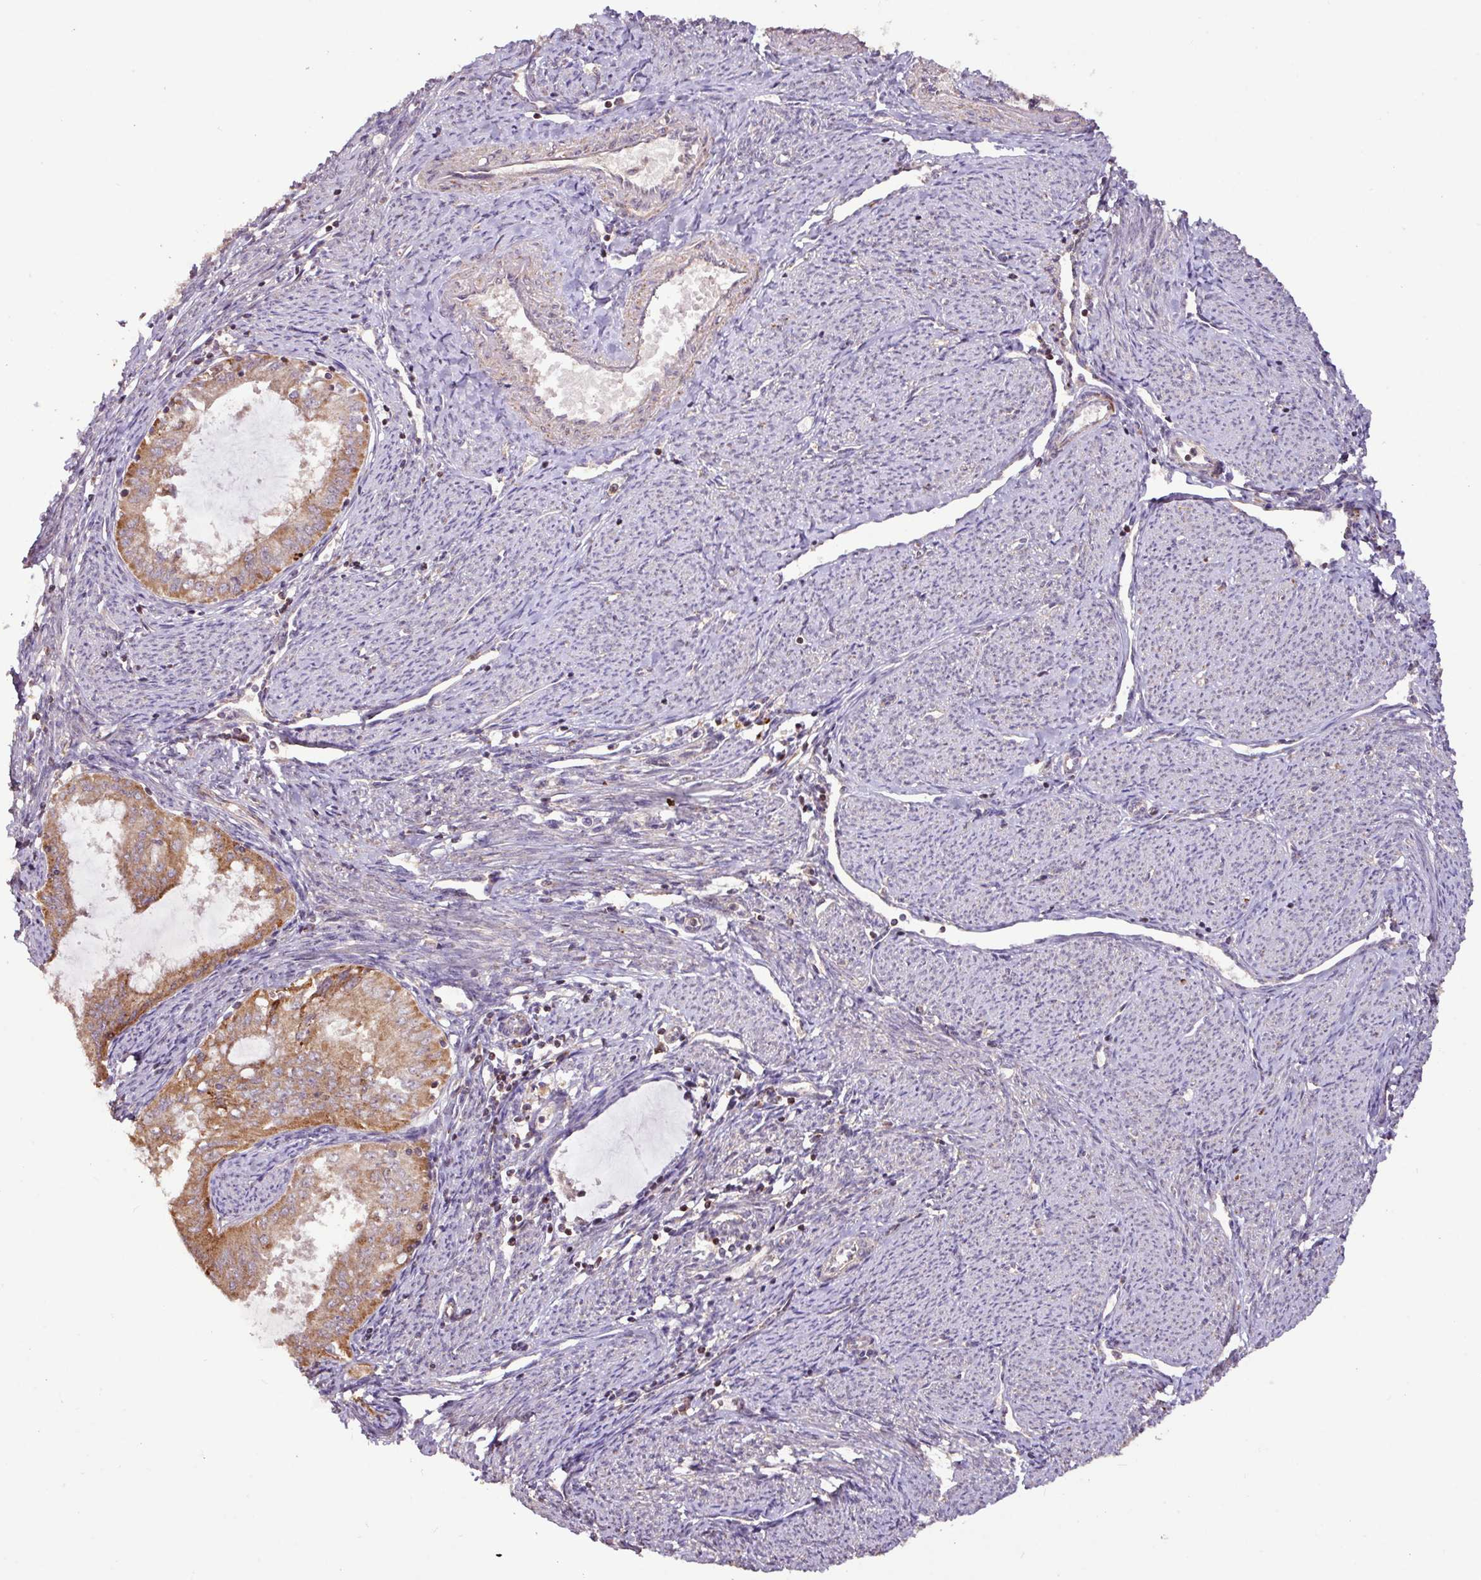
{"staining": {"intensity": "moderate", "quantity": ">75%", "location": "cytoplasmic/membranous"}, "tissue": "endometrial cancer", "cell_type": "Tumor cells", "image_type": "cancer", "snomed": [{"axis": "morphology", "description": "Adenocarcinoma, NOS"}, {"axis": "topography", "description": "Endometrium"}], "caption": "Immunohistochemical staining of human adenocarcinoma (endometrial) demonstrates medium levels of moderate cytoplasmic/membranous protein staining in about >75% of tumor cells.", "gene": "YPEL3", "patient": {"sex": "female", "age": 70}}